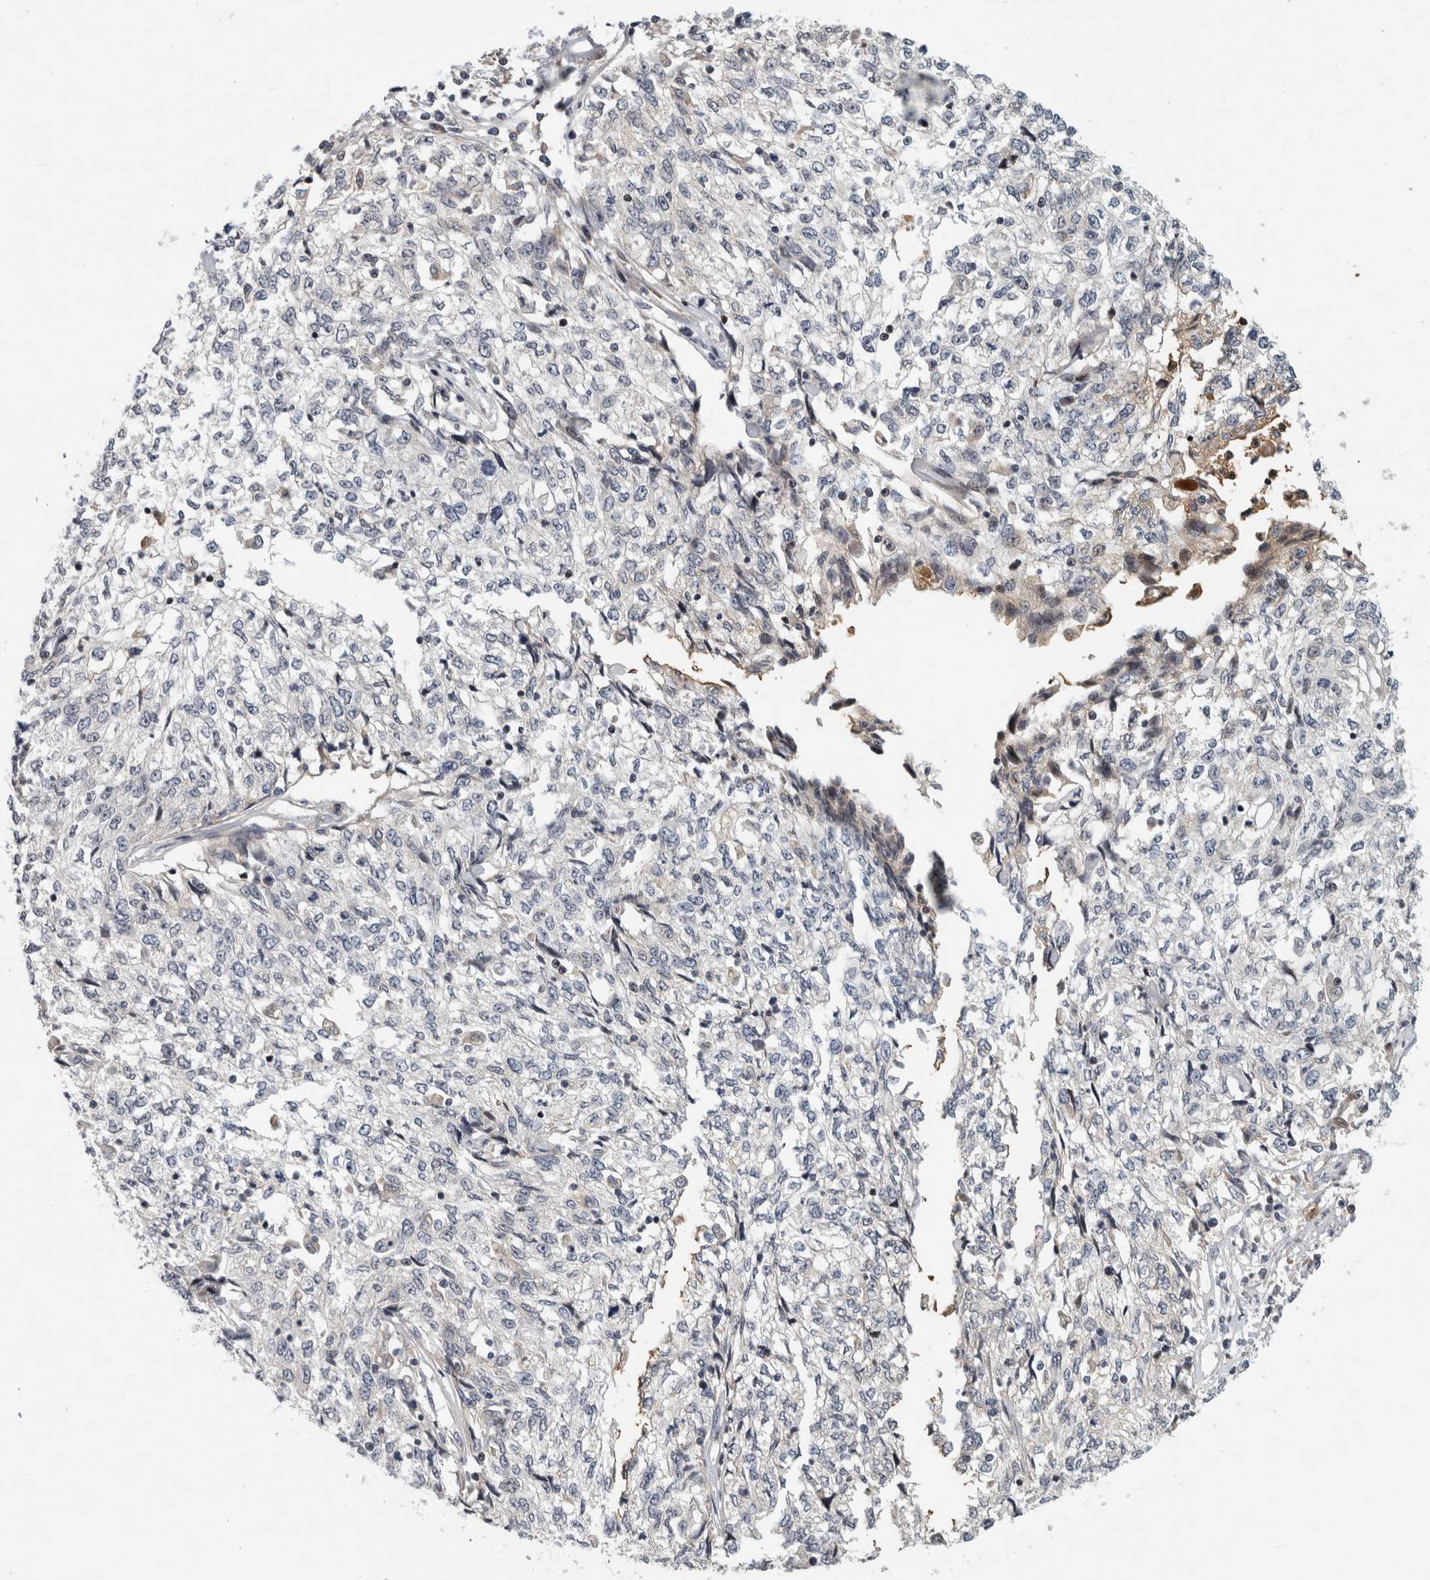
{"staining": {"intensity": "negative", "quantity": "none", "location": "none"}, "tissue": "cervical cancer", "cell_type": "Tumor cells", "image_type": "cancer", "snomed": [{"axis": "morphology", "description": "Squamous cell carcinoma, NOS"}, {"axis": "topography", "description": "Cervix"}], "caption": "Histopathology image shows no significant protein staining in tumor cells of cervical cancer. (Stains: DAB (3,3'-diaminobenzidine) immunohistochemistry (IHC) with hematoxylin counter stain, Microscopy: brightfield microscopy at high magnification).", "gene": "RBM48", "patient": {"sex": "female", "age": 57}}